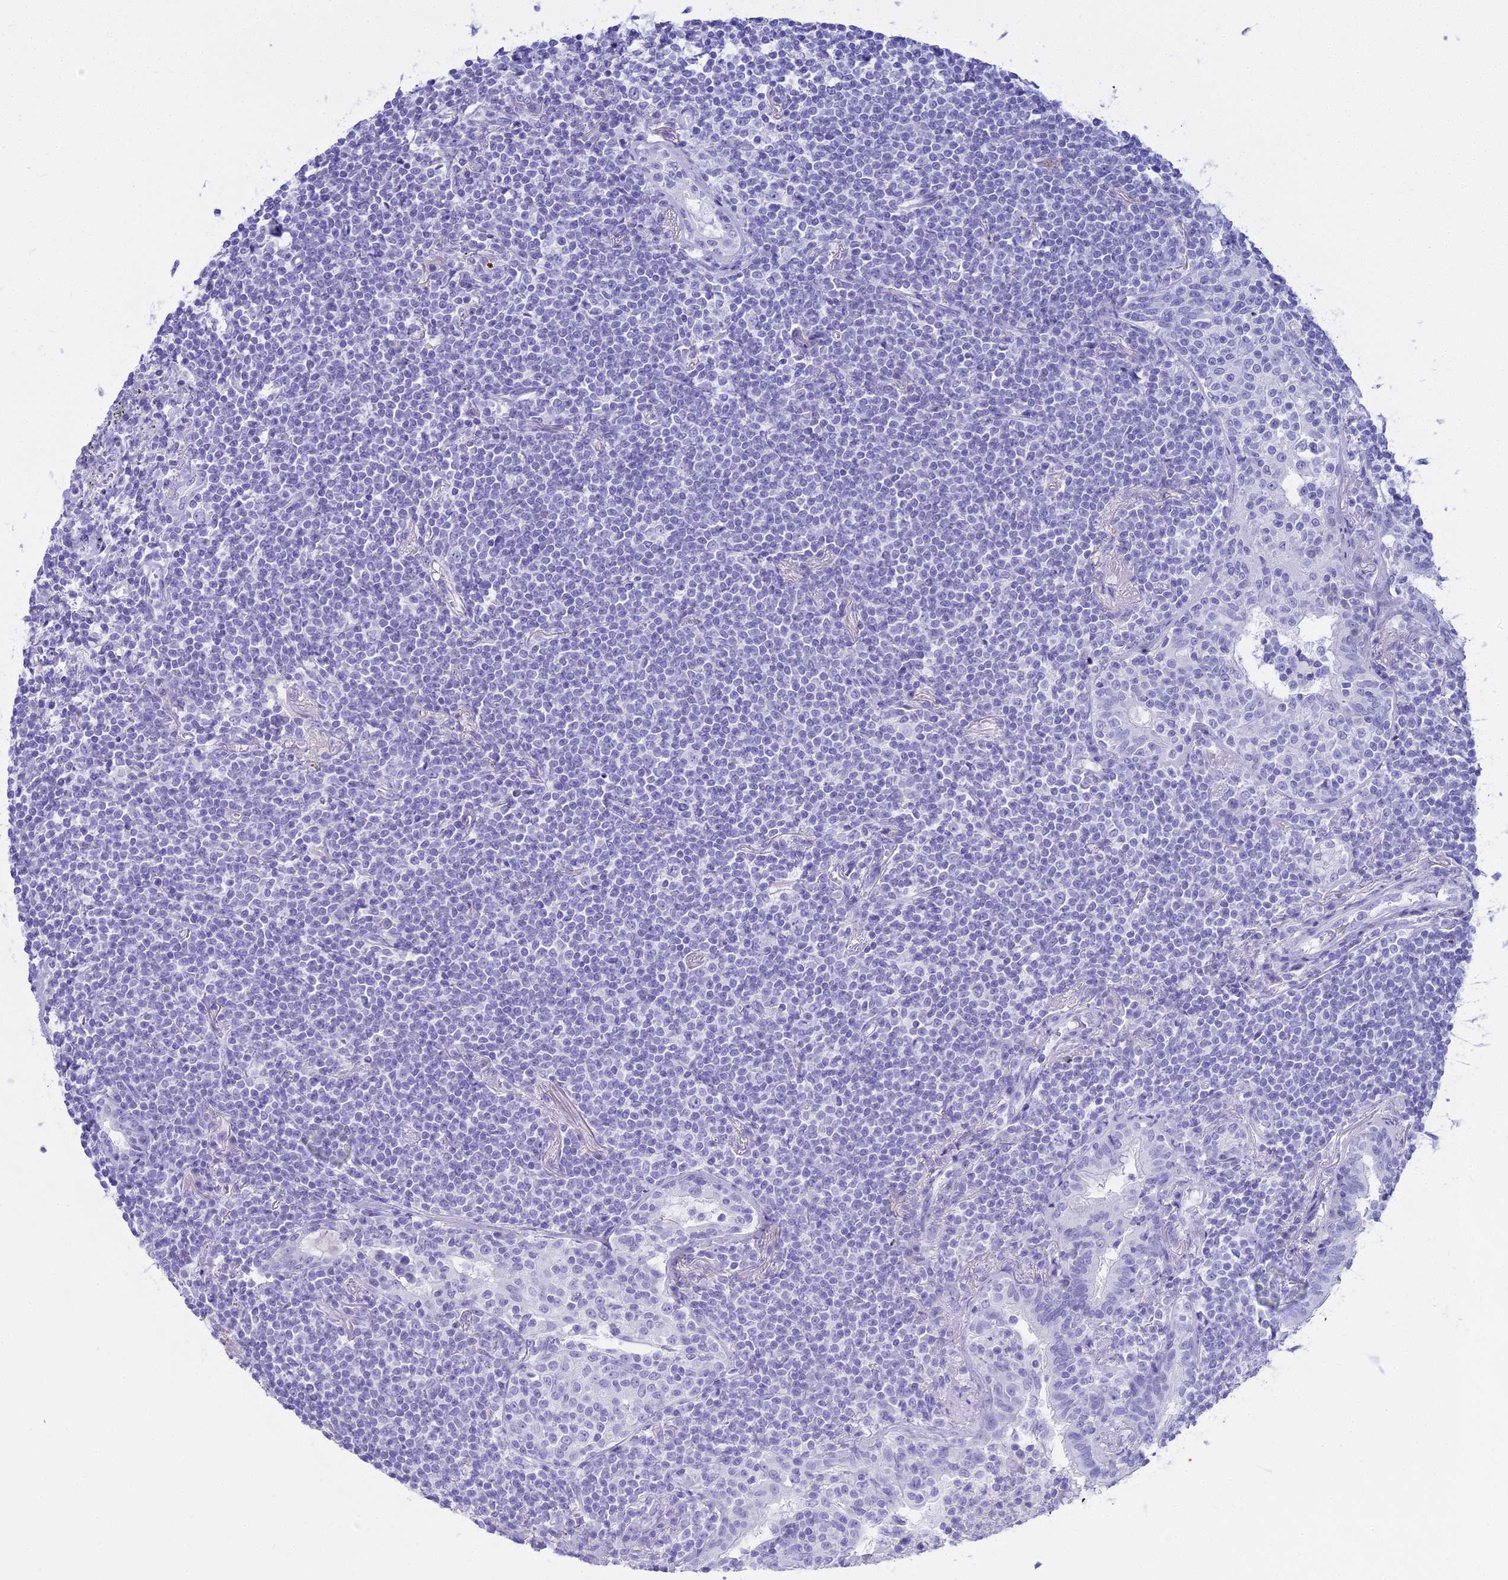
{"staining": {"intensity": "negative", "quantity": "none", "location": "none"}, "tissue": "lymphoma", "cell_type": "Tumor cells", "image_type": "cancer", "snomed": [{"axis": "morphology", "description": "Malignant lymphoma, non-Hodgkin's type, Low grade"}, {"axis": "topography", "description": "Lung"}], "caption": "Immunohistochemistry (IHC) histopathology image of lymphoma stained for a protein (brown), which exhibits no expression in tumor cells. (DAB (3,3'-diaminobenzidine) immunohistochemistry, high magnification).", "gene": "CGB2", "patient": {"sex": "female", "age": 71}}